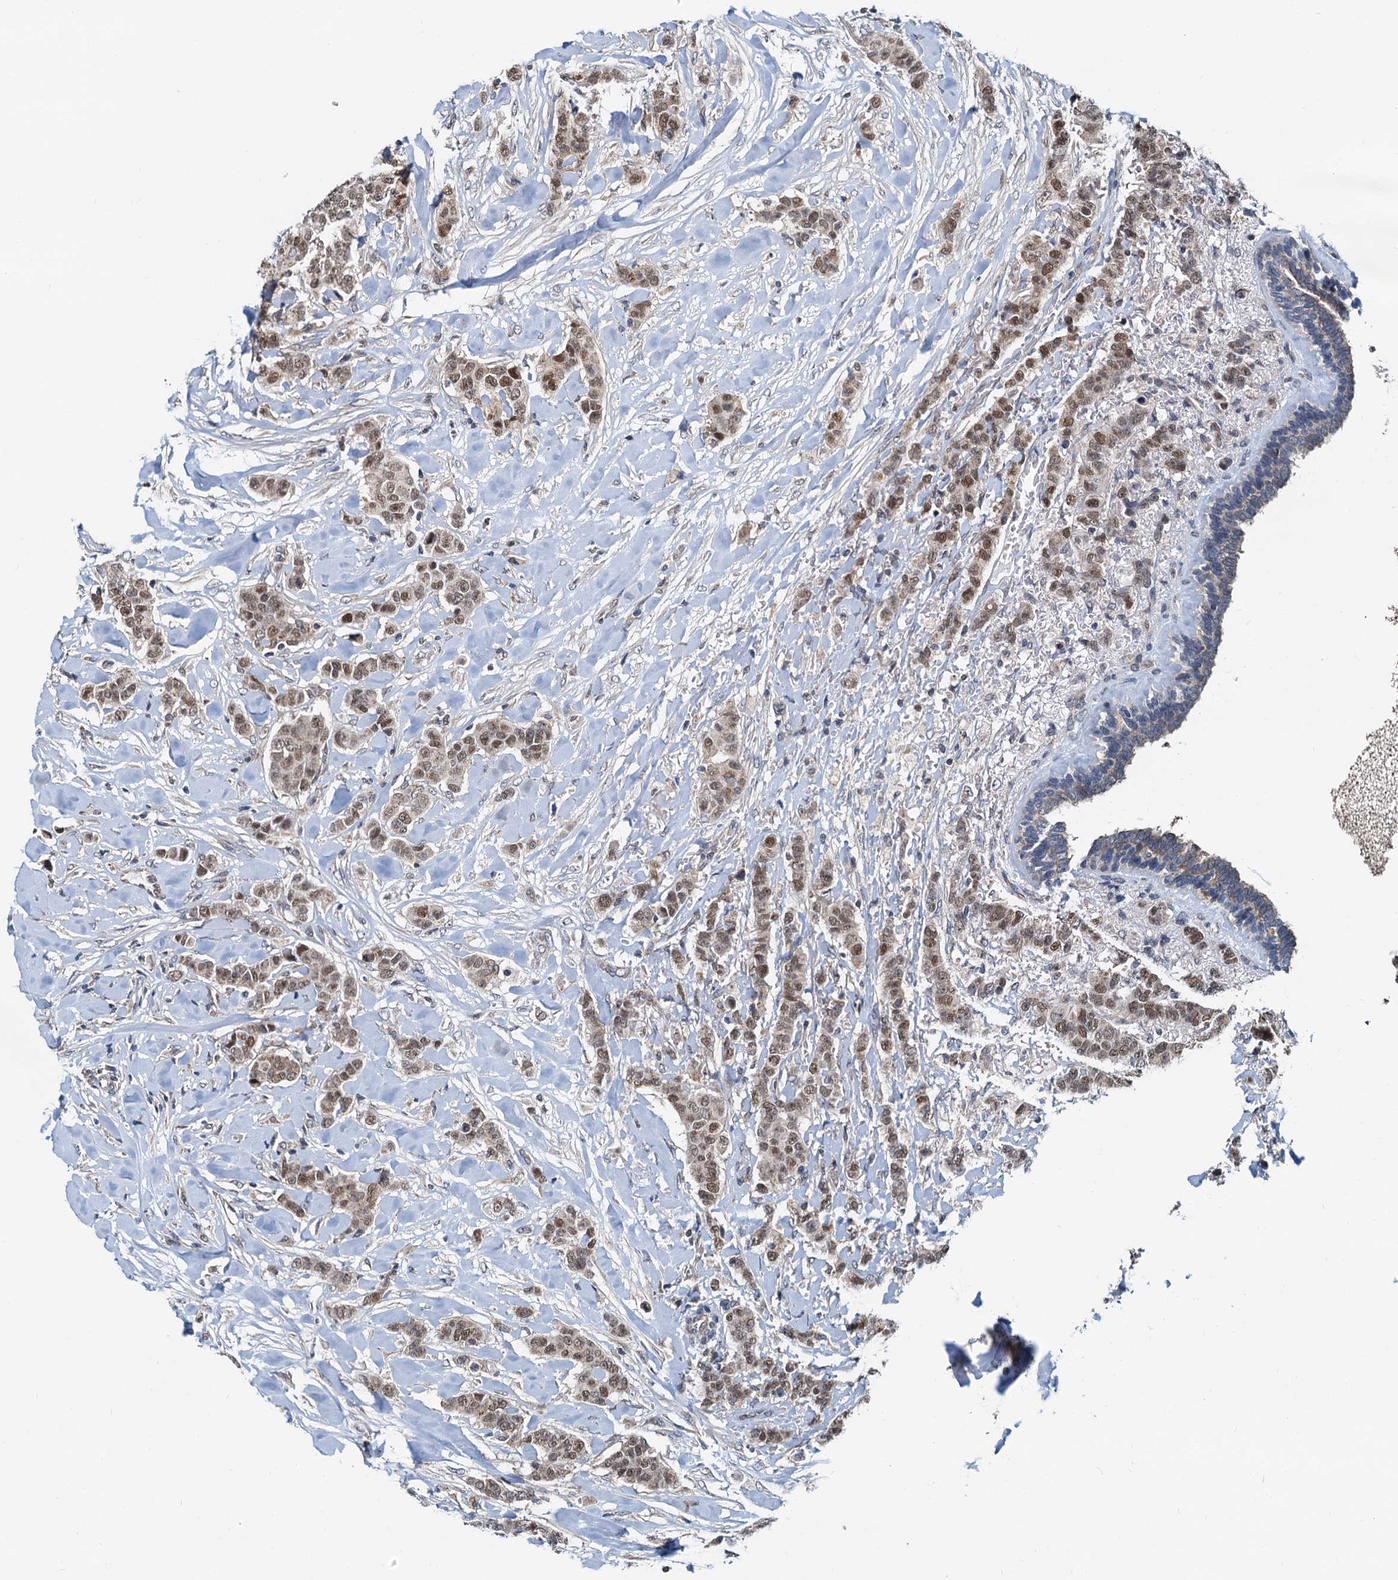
{"staining": {"intensity": "moderate", "quantity": ">75%", "location": "nuclear"}, "tissue": "breast cancer", "cell_type": "Tumor cells", "image_type": "cancer", "snomed": [{"axis": "morphology", "description": "Duct carcinoma"}, {"axis": "topography", "description": "Breast"}], "caption": "Moderate nuclear protein positivity is appreciated in approximately >75% of tumor cells in intraductal carcinoma (breast). (Stains: DAB (3,3'-diaminobenzidine) in brown, nuclei in blue, Microscopy: brightfield microscopy at high magnification).", "gene": "MCMBP", "patient": {"sex": "female", "age": 40}}